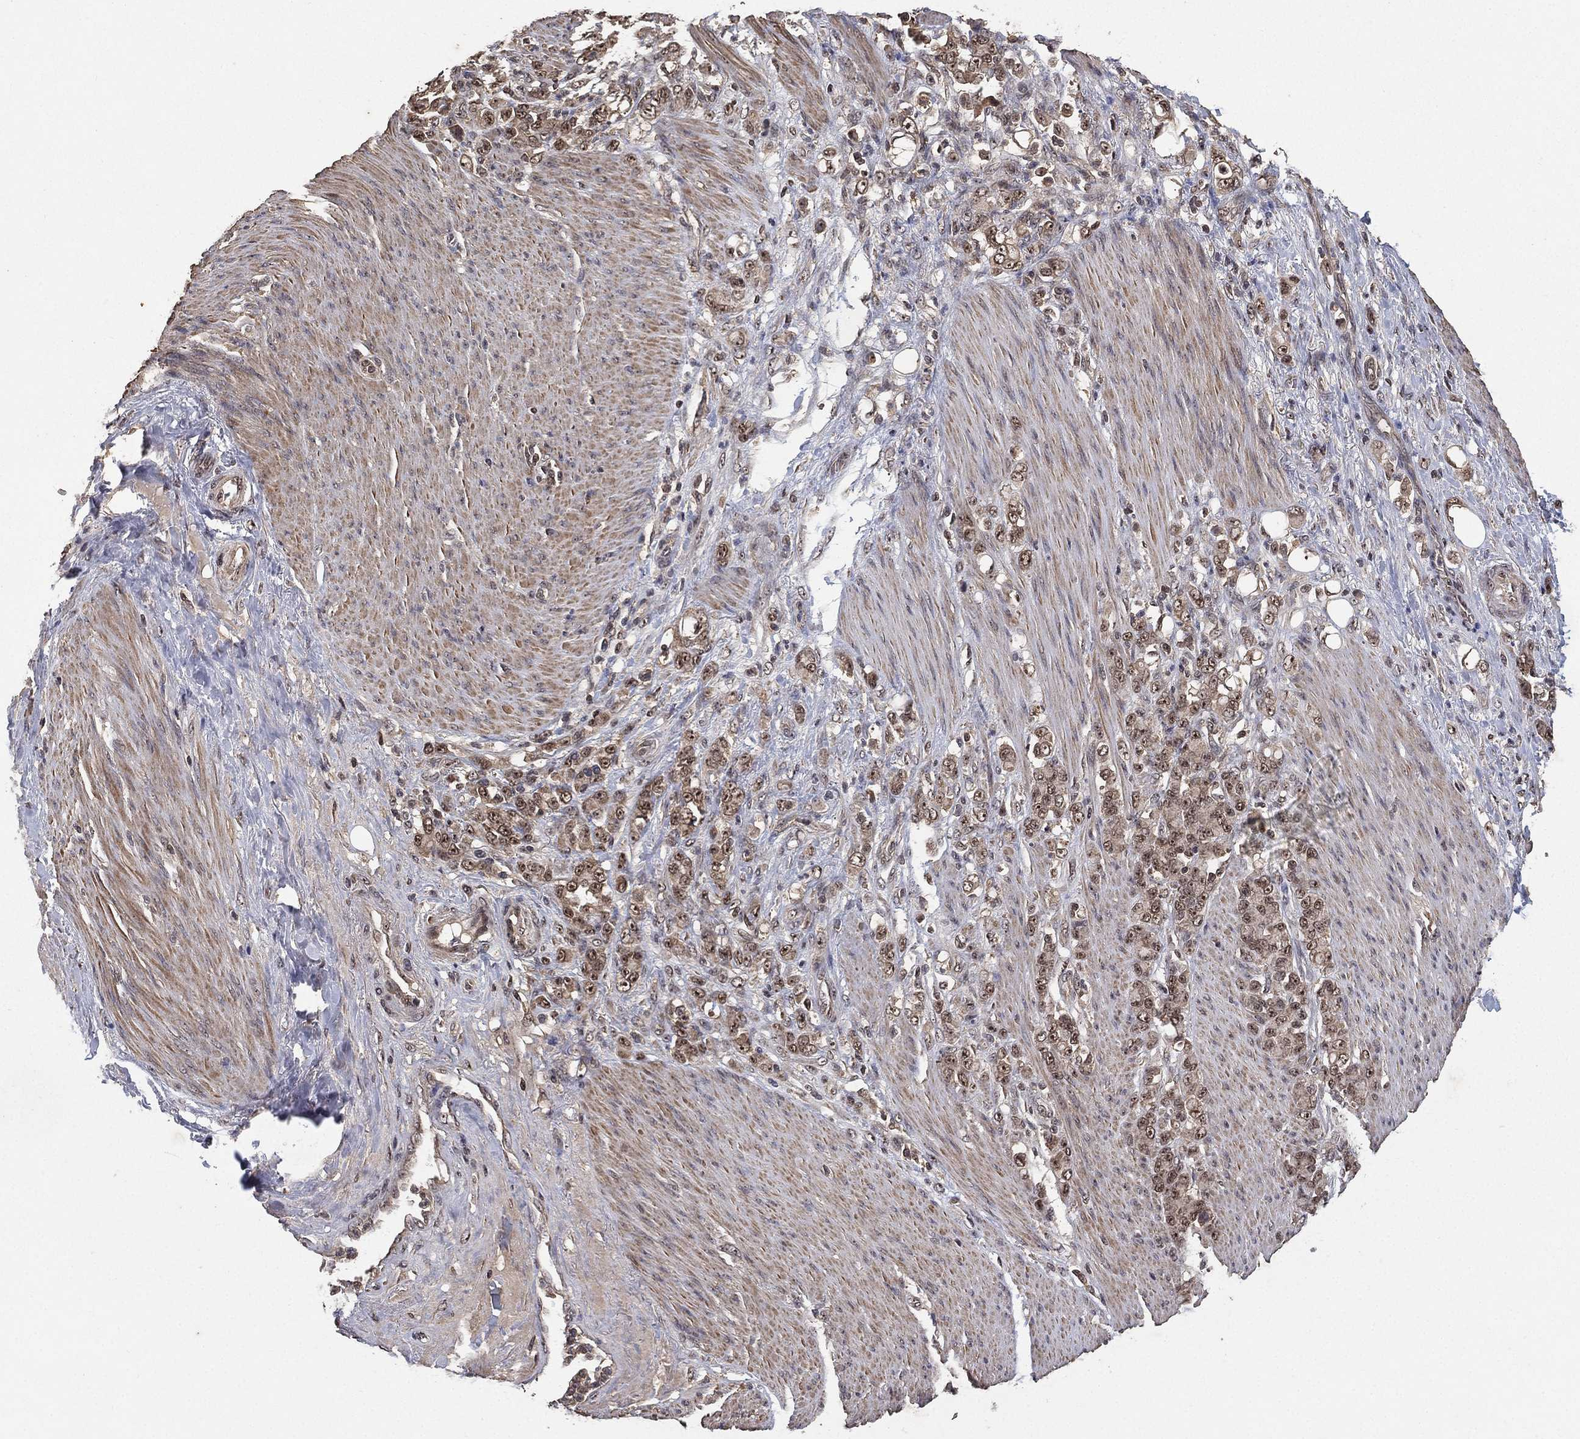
{"staining": {"intensity": "moderate", "quantity": "<25%", "location": "cytoplasmic/membranous"}, "tissue": "stomach cancer", "cell_type": "Tumor cells", "image_type": "cancer", "snomed": [{"axis": "morphology", "description": "Adenocarcinoma, NOS"}, {"axis": "topography", "description": "Stomach"}], "caption": "Immunohistochemical staining of adenocarcinoma (stomach) demonstrates moderate cytoplasmic/membranous protein staining in approximately <25% of tumor cells.", "gene": "NELFCD", "patient": {"sex": "female", "age": 79}}